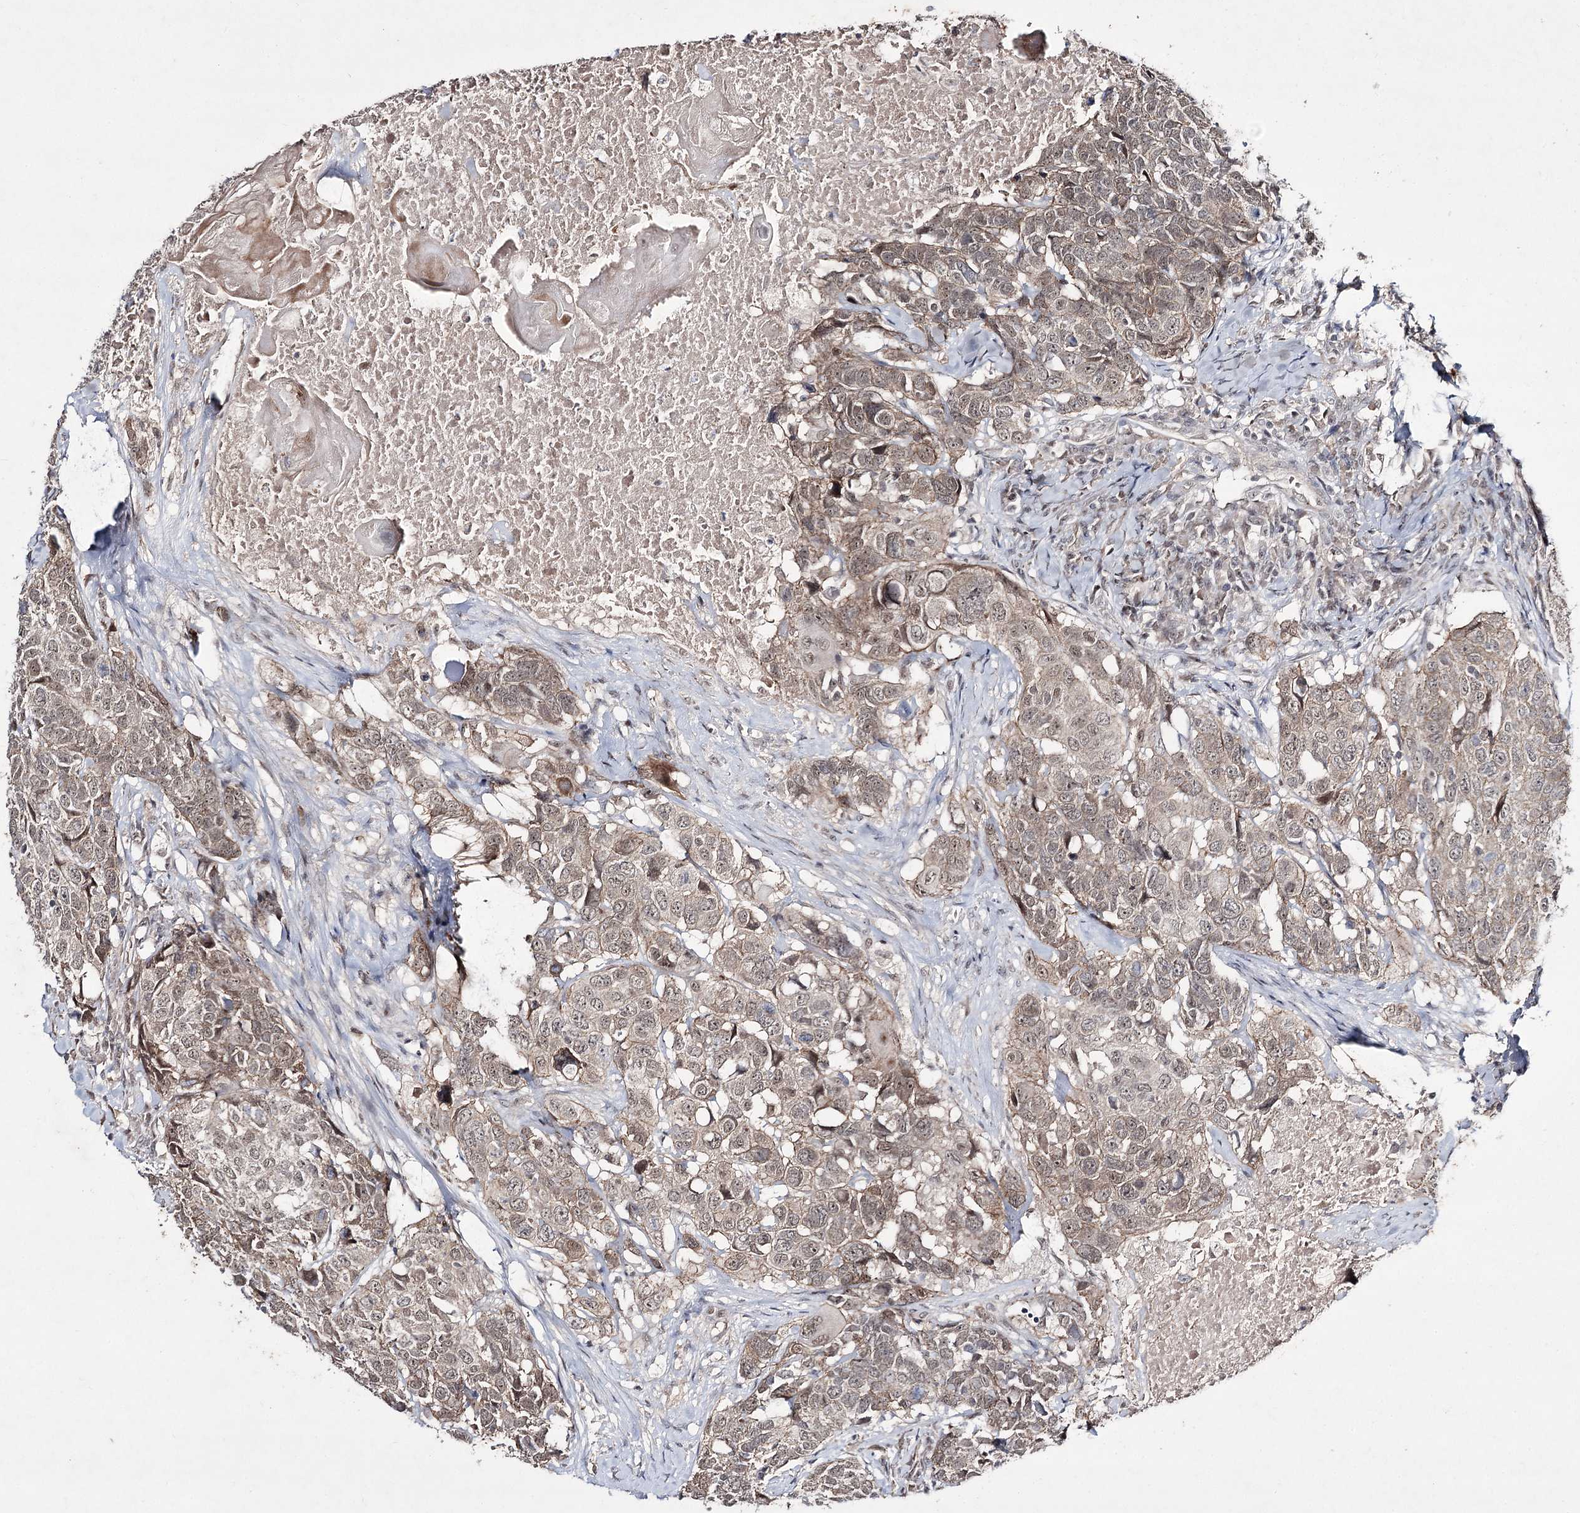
{"staining": {"intensity": "weak", "quantity": ">75%", "location": "cytoplasmic/membranous,nuclear"}, "tissue": "head and neck cancer", "cell_type": "Tumor cells", "image_type": "cancer", "snomed": [{"axis": "morphology", "description": "Squamous cell carcinoma, NOS"}, {"axis": "topography", "description": "Head-Neck"}], "caption": "Head and neck cancer stained with DAB immunohistochemistry (IHC) exhibits low levels of weak cytoplasmic/membranous and nuclear staining in approximately >75% of tumor cells. Nuclei are stained in blue.", "gene": "HOXC11", "patient": {"sex": "male", "age": 66}}